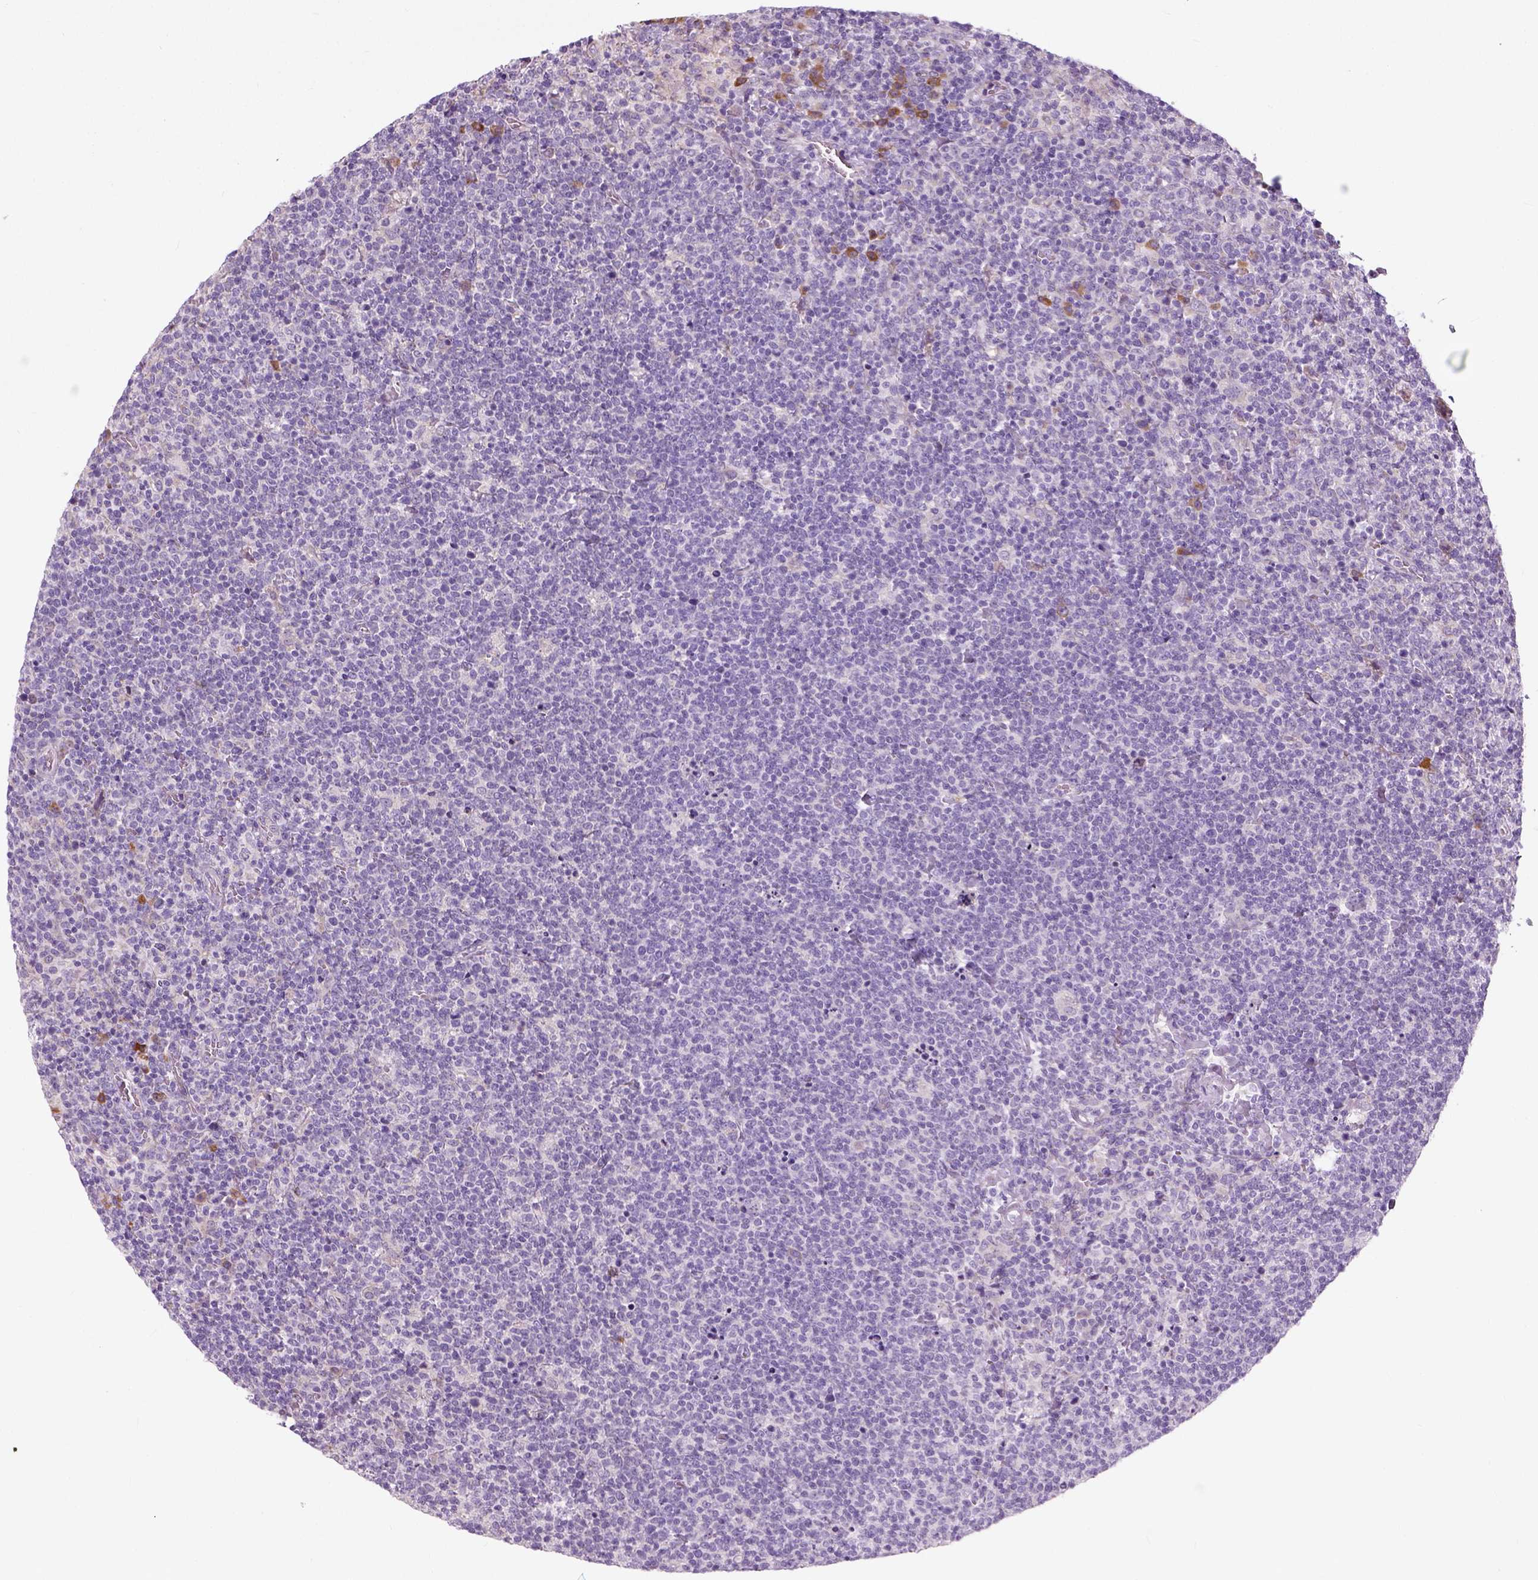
{"staining": {"intensity": "negative", "quantity": "none", "location": "none"}, "tissue": "lymphoma", "cell_type": "Tumor cells", "image_type": "cancer", "snomed": [{"axis": "morphology", "description": "Malignant lymphoma, non-Hodgkin's type, High grade"}, {"axis": "topography", "description": "Lymph node"}], "caption": "High power microscopy micrograph of an immunohistochemistry micrograph of lymphoma, revealing no significant expression in tumor cells.", "gene": "TRIM72", "patient": {"sex": "male", "age": 61}}